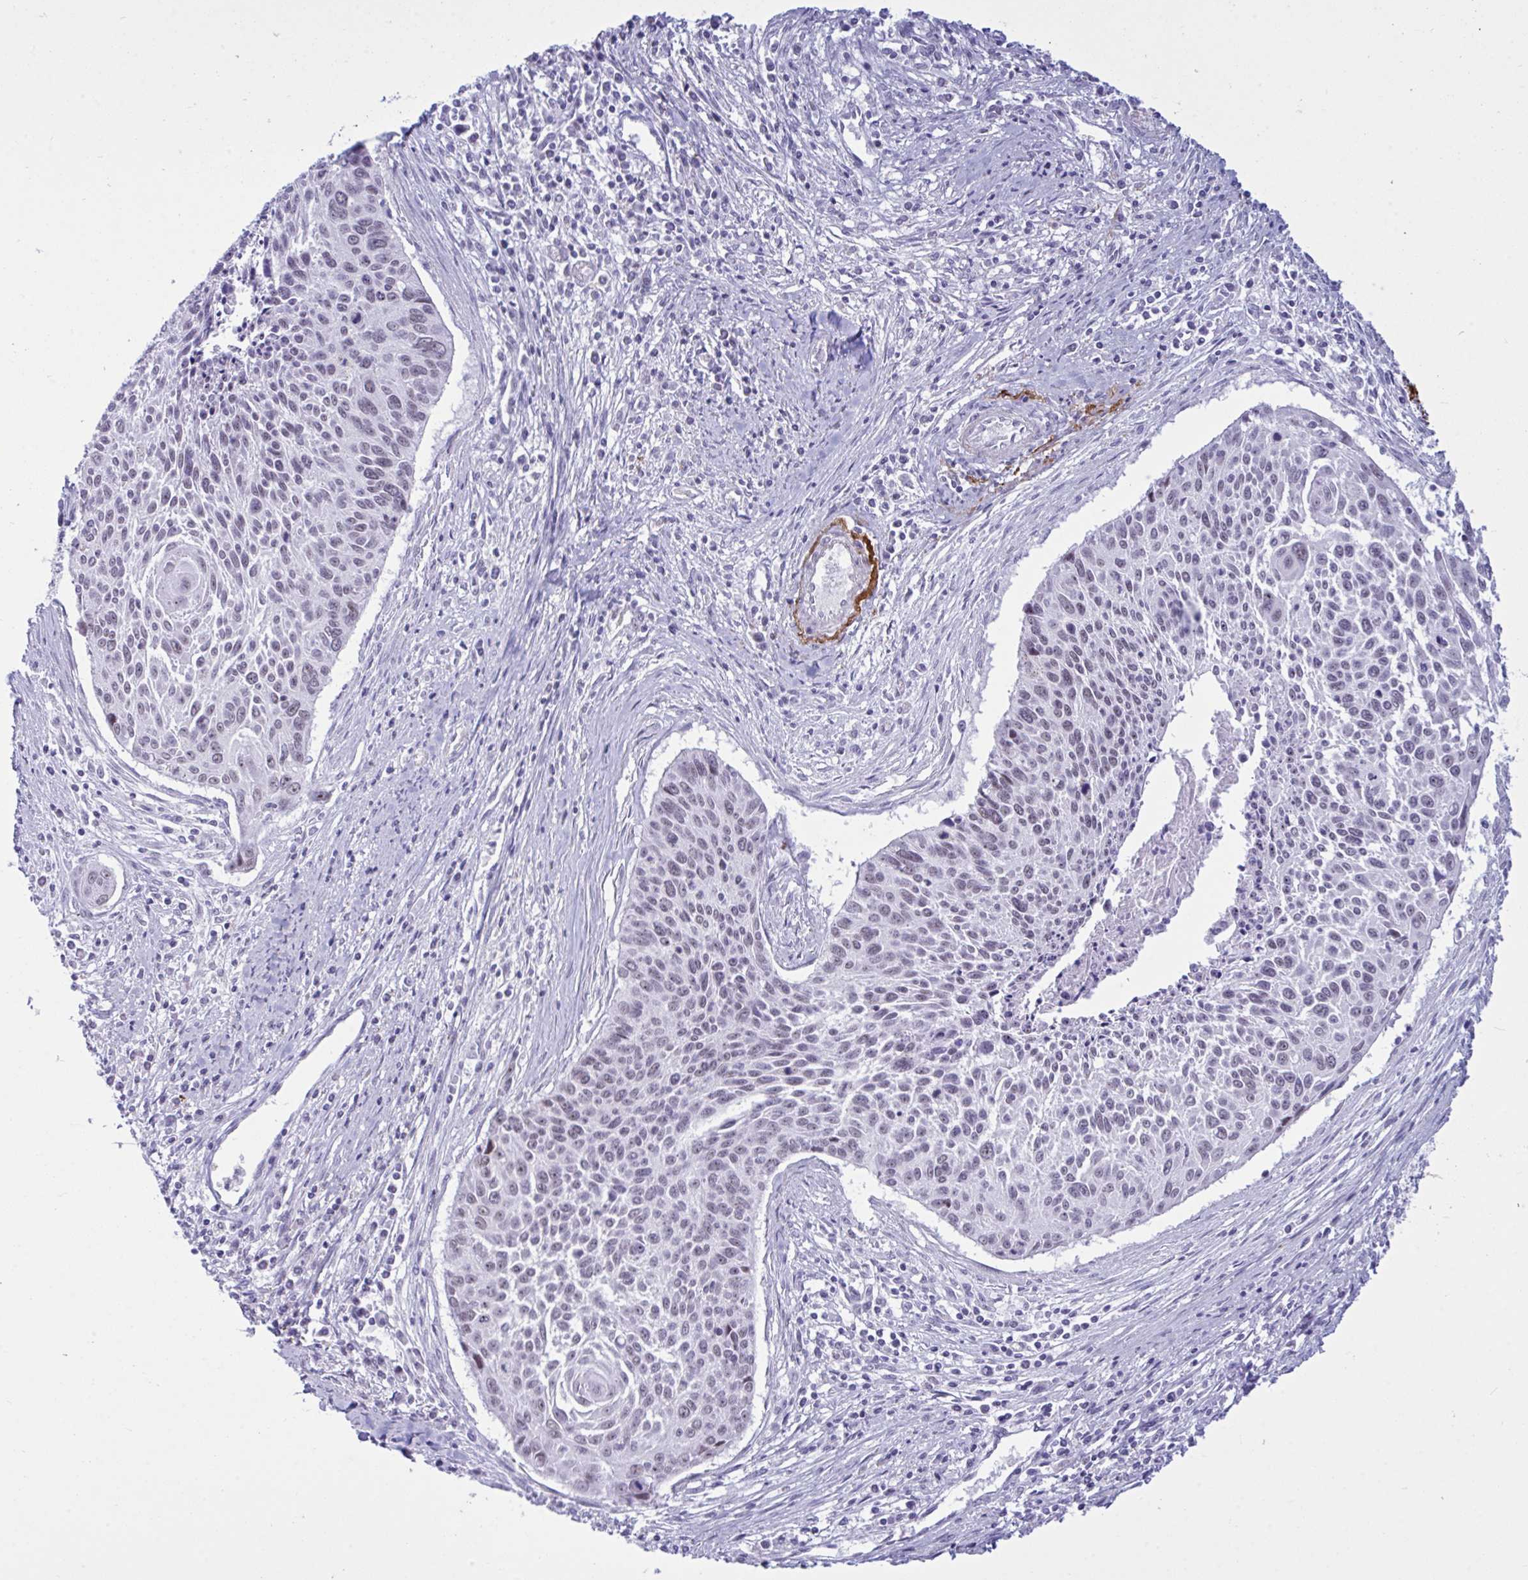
{"staining": {"intensity": "weak", "quantity": ">75%", "location": "nuclear"}, "tissue": "cervical cancer", "cell_type": "Tumor cells", "image_type": "cancer", "snomed": [{"axis": "morphology", "description": "Squamous cell carcinoma, NOS"}, {"axis": "topography", "description": "Cervix"}], "caption": "High-power microscopy captured an IHC micrograph of cervical cancer (squamous cell carcinoma), revealing weak nuclear positivity in approximately >75% of tumor cells.", "gene": "ELN", "patient": {"sex": "female", "age": 55}}